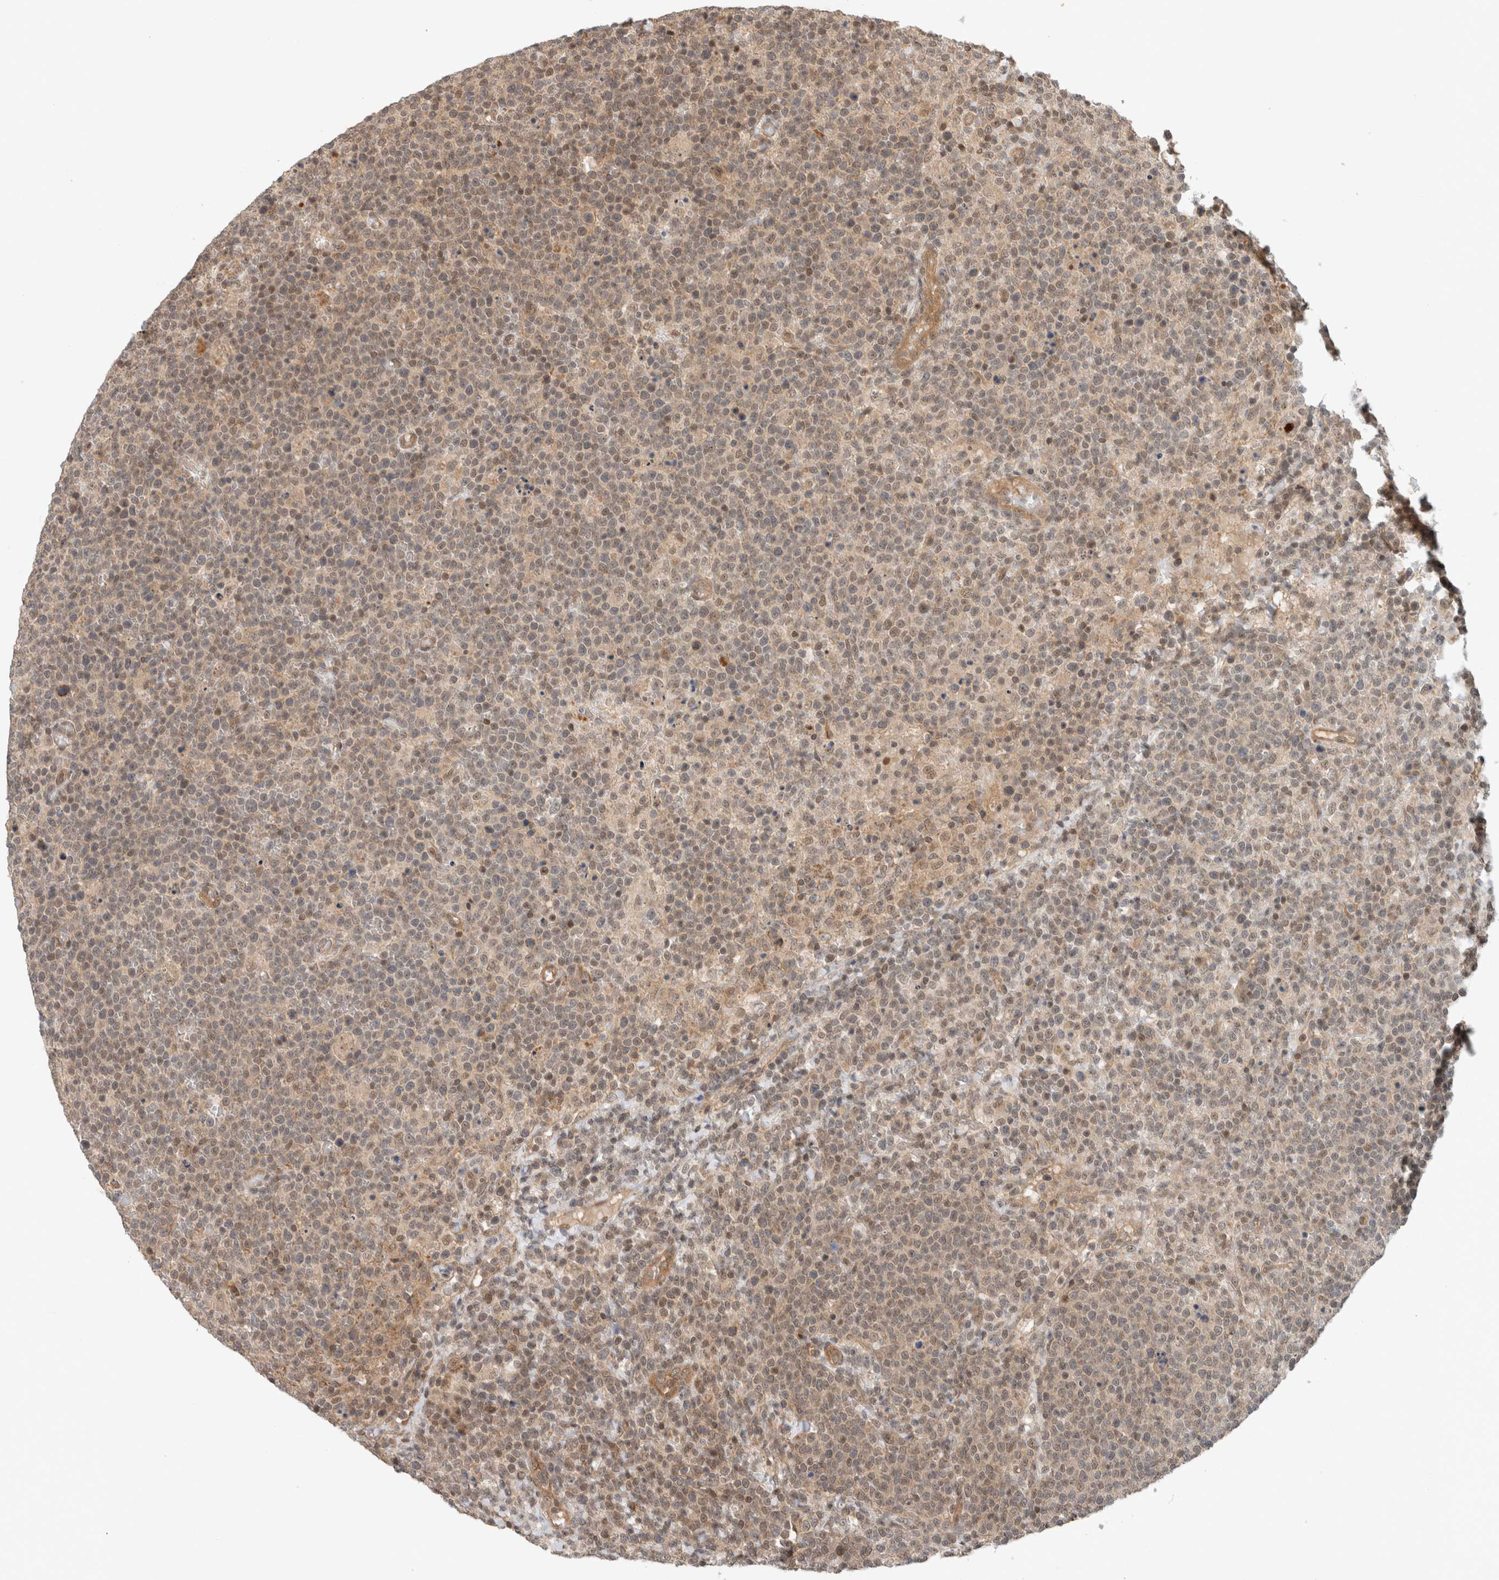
{"staining": {"intensity": "weak", "quantity": "25%-75%", "location": "nuclear"}, "tissue": "lymphoma", "cell_type": "Tumor cells", "image_type": "cancer", "snomed": [{"axis": "morphology", "description": "Malignant lymphoma, non-Hodgkin's type, High grade"}, {"axis": "topography", "description": "Lymph node"}], "caption": "IHC staining of lymphoma, which demonstrates low levels of weak nuclear expression in about 25%-75% of tumor cells indicating weak nuclear protein staining. The staining was performed using DAB (3,3'-diaminobenzidine) (brown) for protein detection and nuclei were counterstained in hematoxylin (blue).", "gene": "CAAP1", "patient": {"sex": "male", "age": 61}}